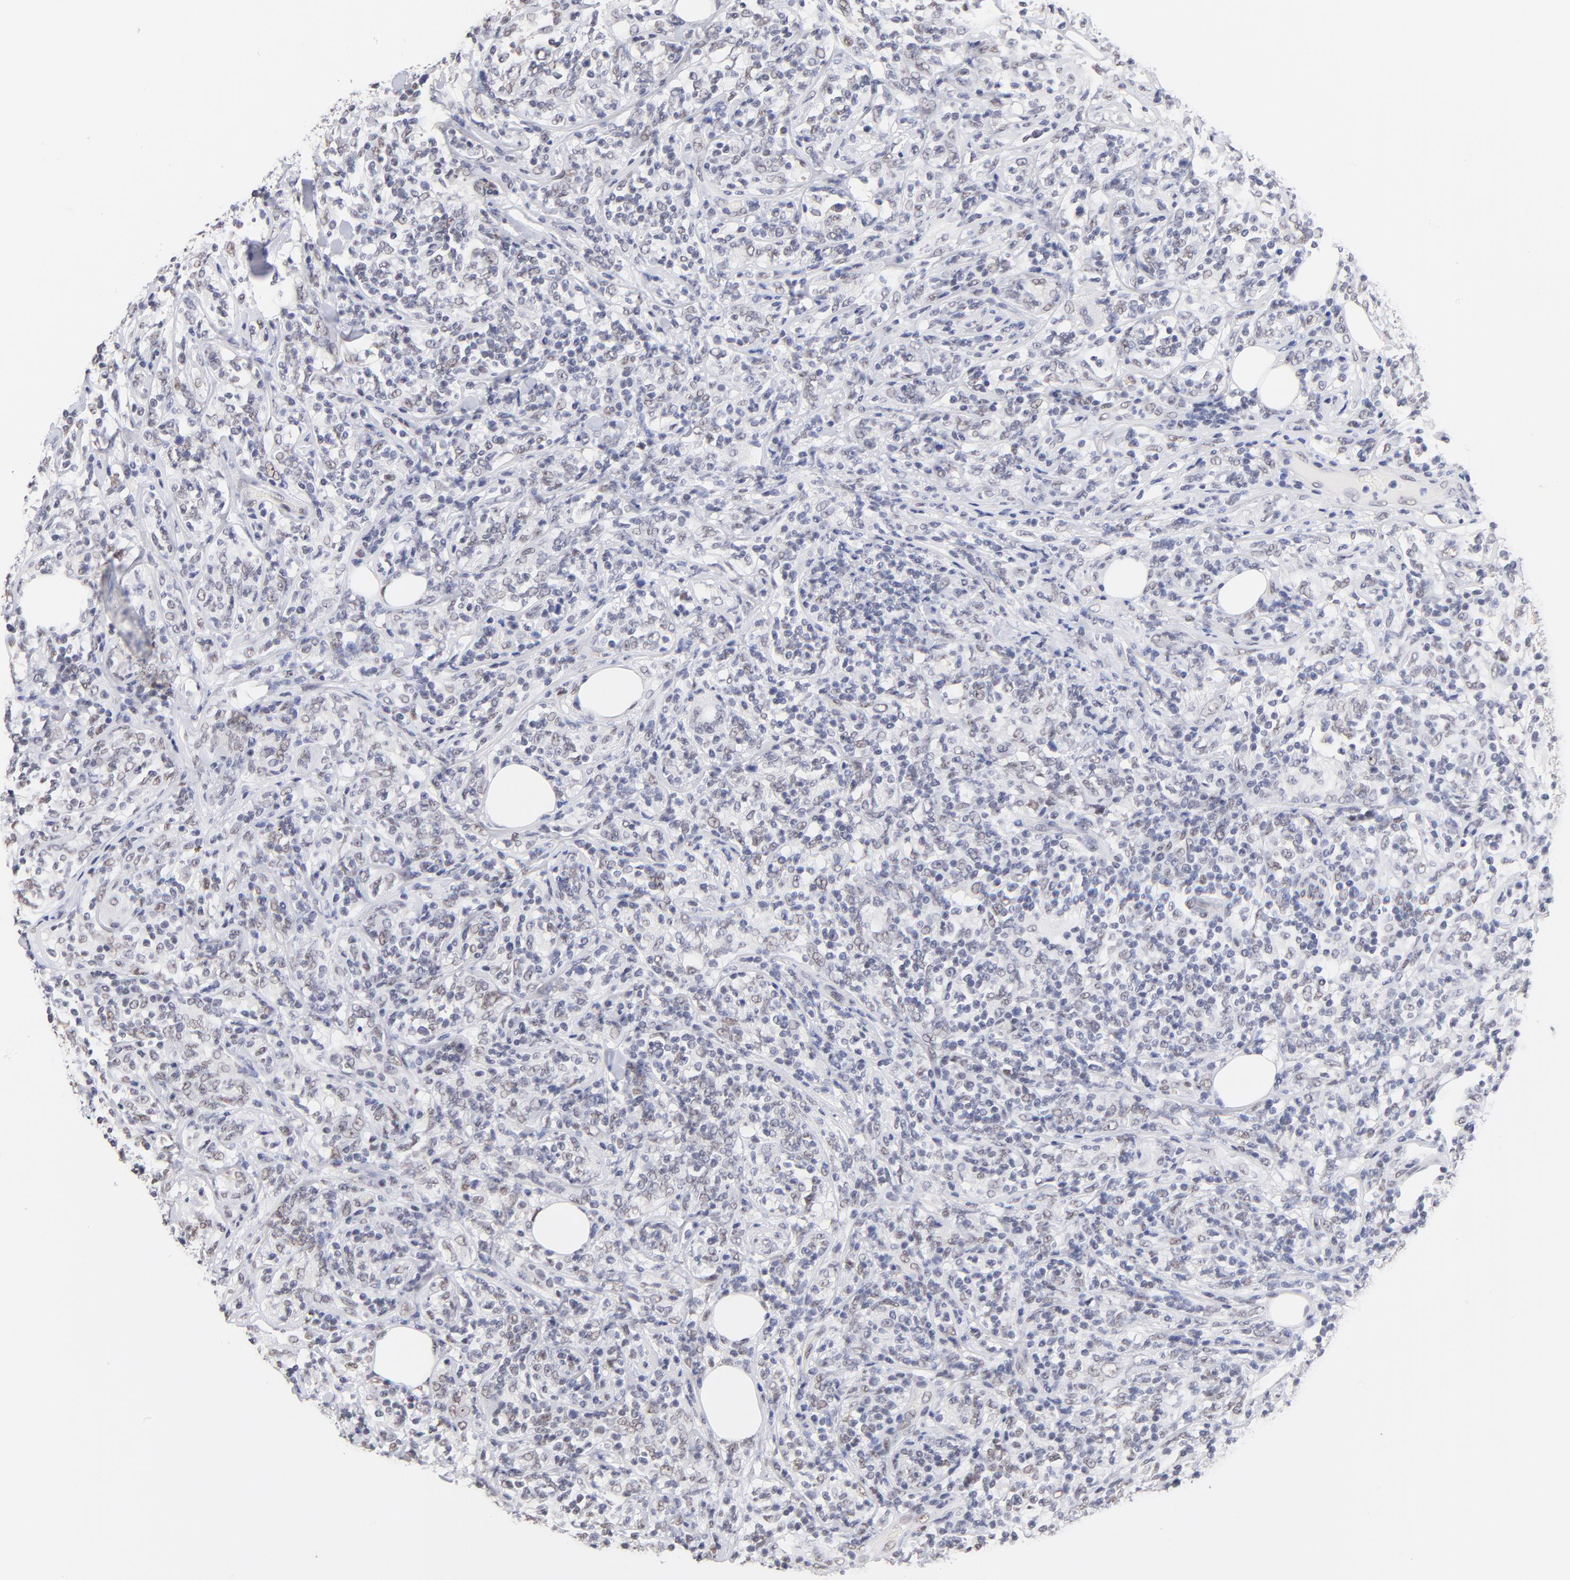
{"staining": {"intensity": "negative", "quantity": "none", "location": "none"}, "tissue": "lymphoma", "cell_type": "Tumor cells", "image_type": "cancer", "snomed": [{"axis": "morphology", "description": "Malignant lymphoma, non-Hodgkin's type, High grade"}, {"axis": "topography", "description": "Lymph node"}], "caption": "A high-resolution image shows immunohistochemistry (IHC) staining of lymphoma, which demonstrates no significant staining in tumor cells.", "gene": "ZNF74", "patient": {"sex": "female", "age": 84}}